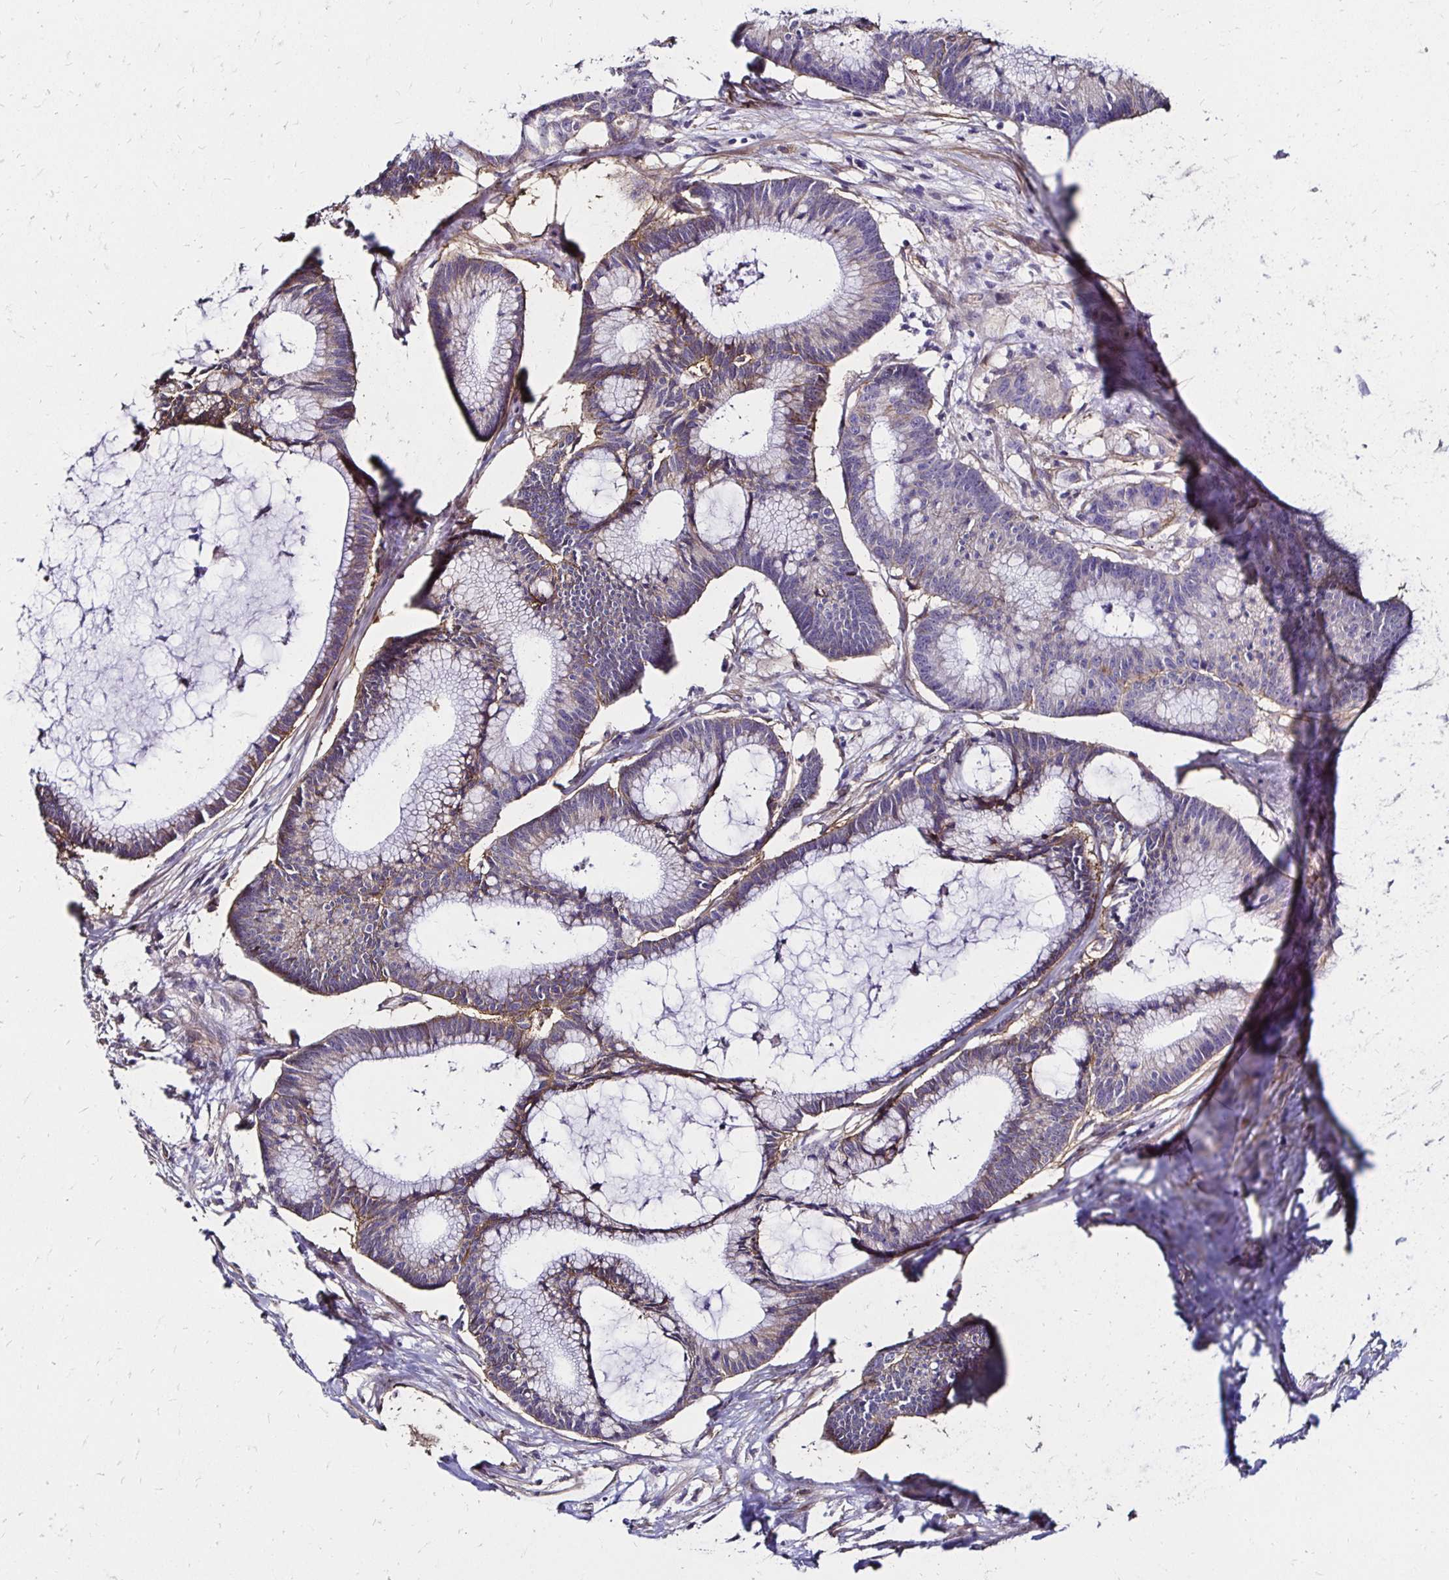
{"staining": {"intensity": "negative", "quantity": "none", "location": "none"}, "tissue": "colorectal cancer", "cell_type": "Tumor cells", "image_type": "cancer", "snomed": [{"axis": "morphology", "description": "Adenocarcinoma, NOS"}, {"axis": "topography", "description": "Colon"}], "caption": "The micrograph exhibits no staining of tumor cells in colorectal cancer.", "gene": "ITGB1", "patient": {"sex": "female", "age": 78}}